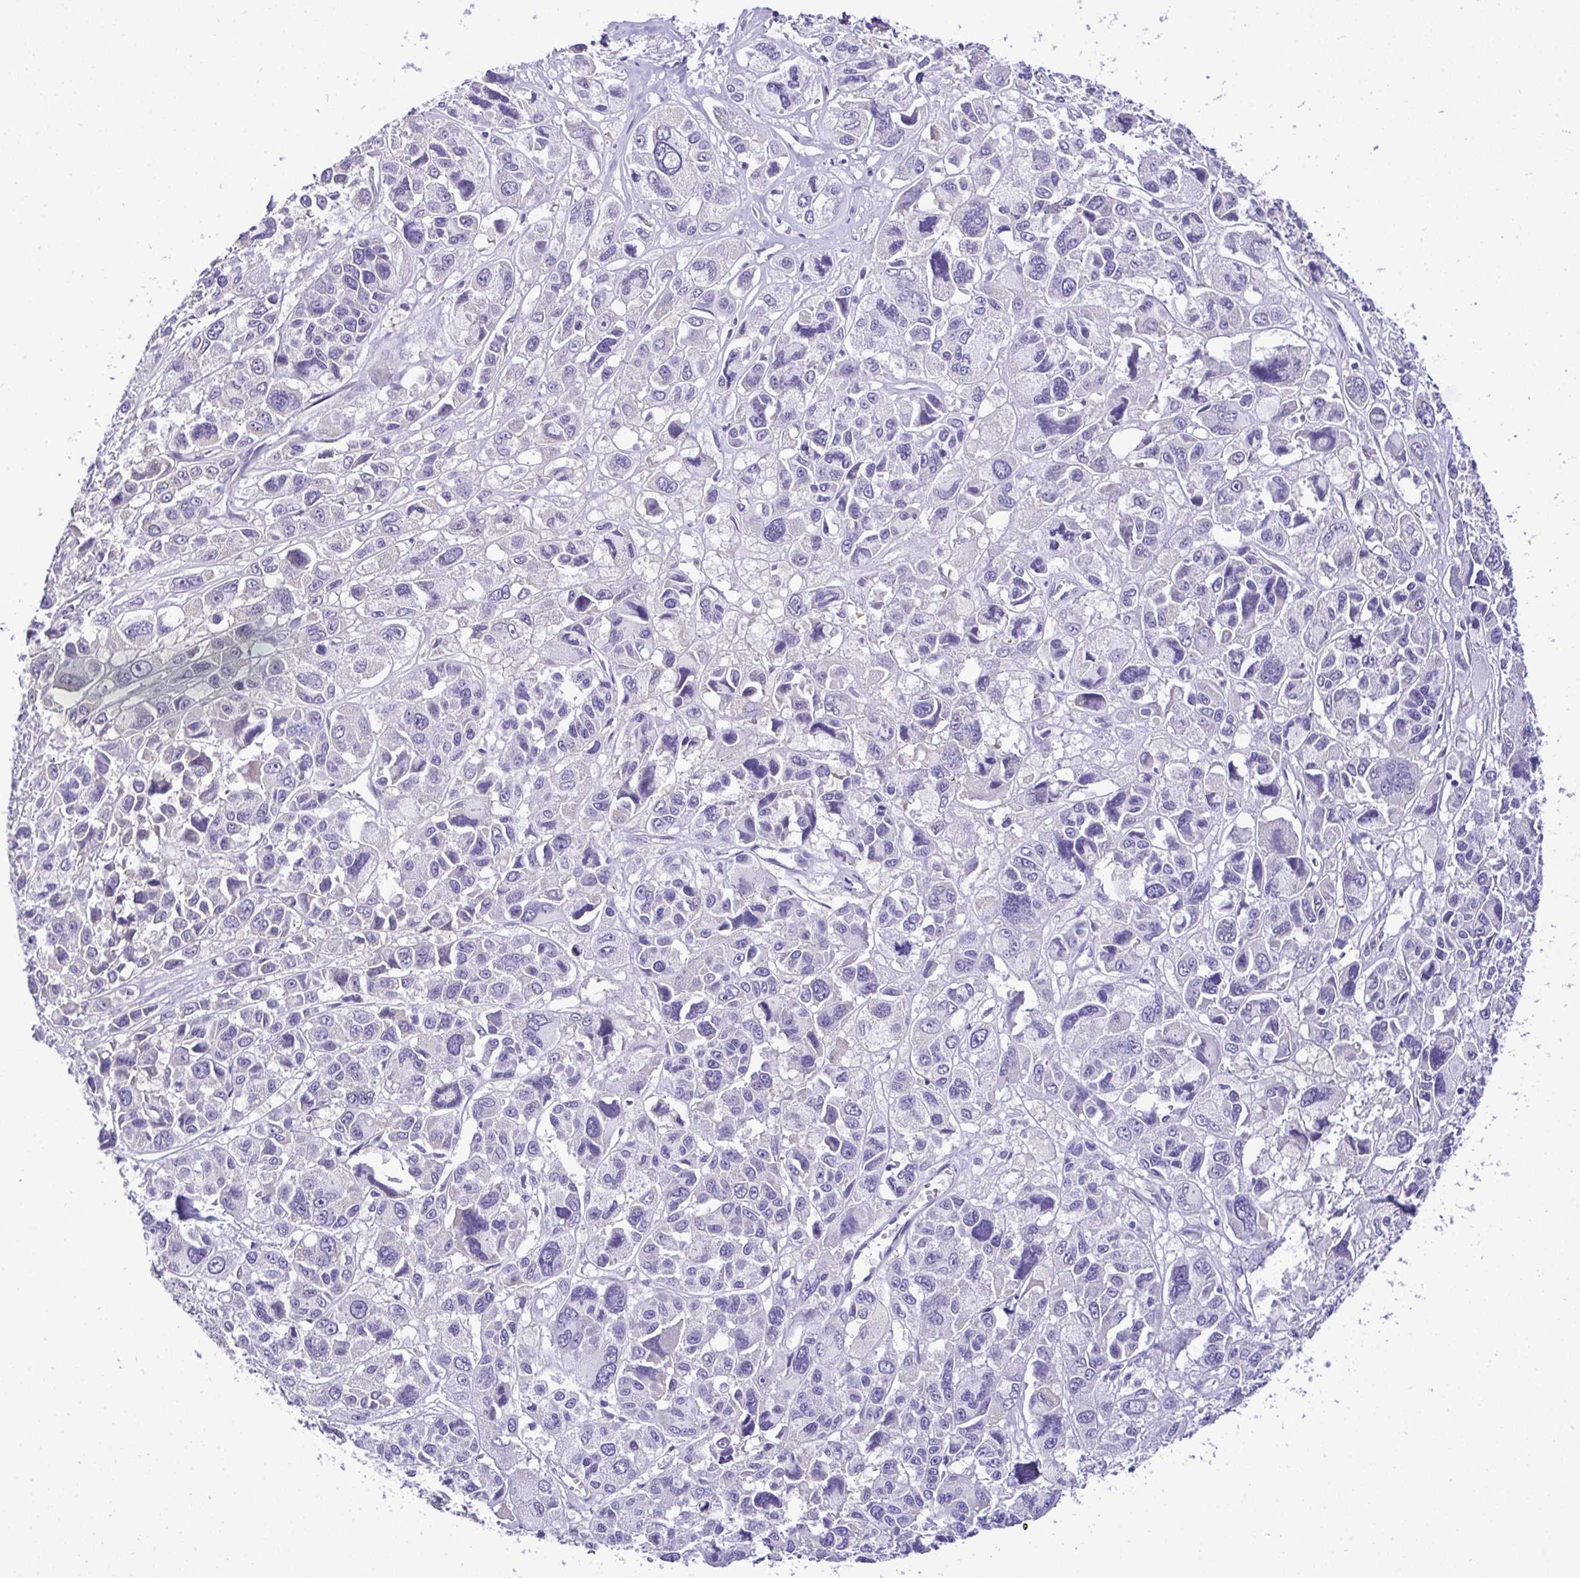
{"staining": {"intensity": "negative", "quantity": "none", "location": "none"}, "tissue": "melanoma", "cell_type": "Tumor cells", "image_type": "cancer", "snomed": [{"axis": "morphology", "description": "Malignant melanoma, NOS"}, {"axis": "topography", "description": "Skin"}], "caption": "IHC micrograph of neoplastic tissue: human melanoma stained with DAB shows no significant protein expression in tumor cells.", "gene": "ST8SIA2", "patient": {"sex": "female", "age": 66}}